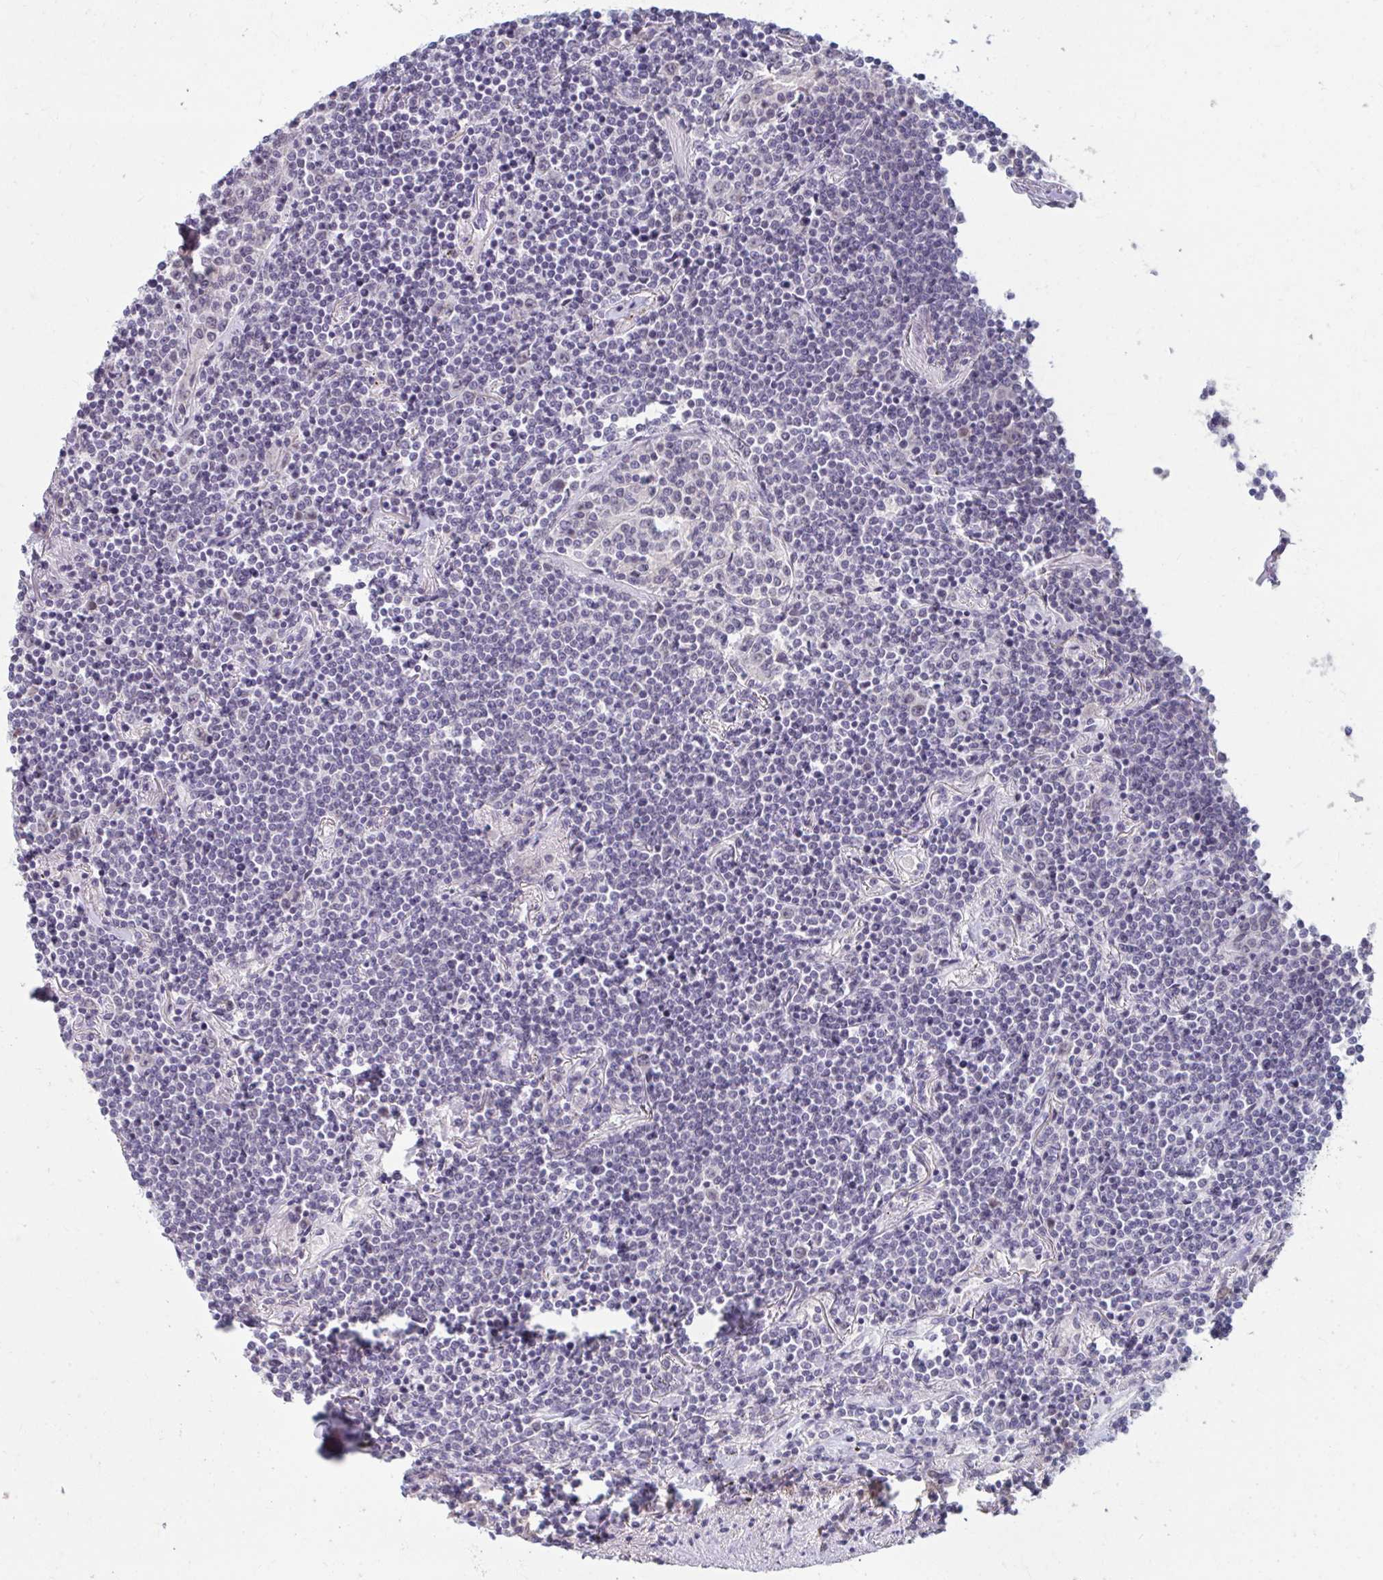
{"staining": {"intensity": "negative", "quantity": "none", "location": "none"}, "tissue": "lymphoma", "cell_type": "Tumor cells", "image_type": "cancer", "snomed": [{"axis": "morphology", "description": "Malignant lymphoma, non-Hodgkin's type, Low grade"}, {"axis": "topography", "description": "Lung"}], "caption": "Tumor cells are negative for brown protein staining in lymphoma.", "gene": "NUP133", "patient": {"sex": "female", "age": 71}}